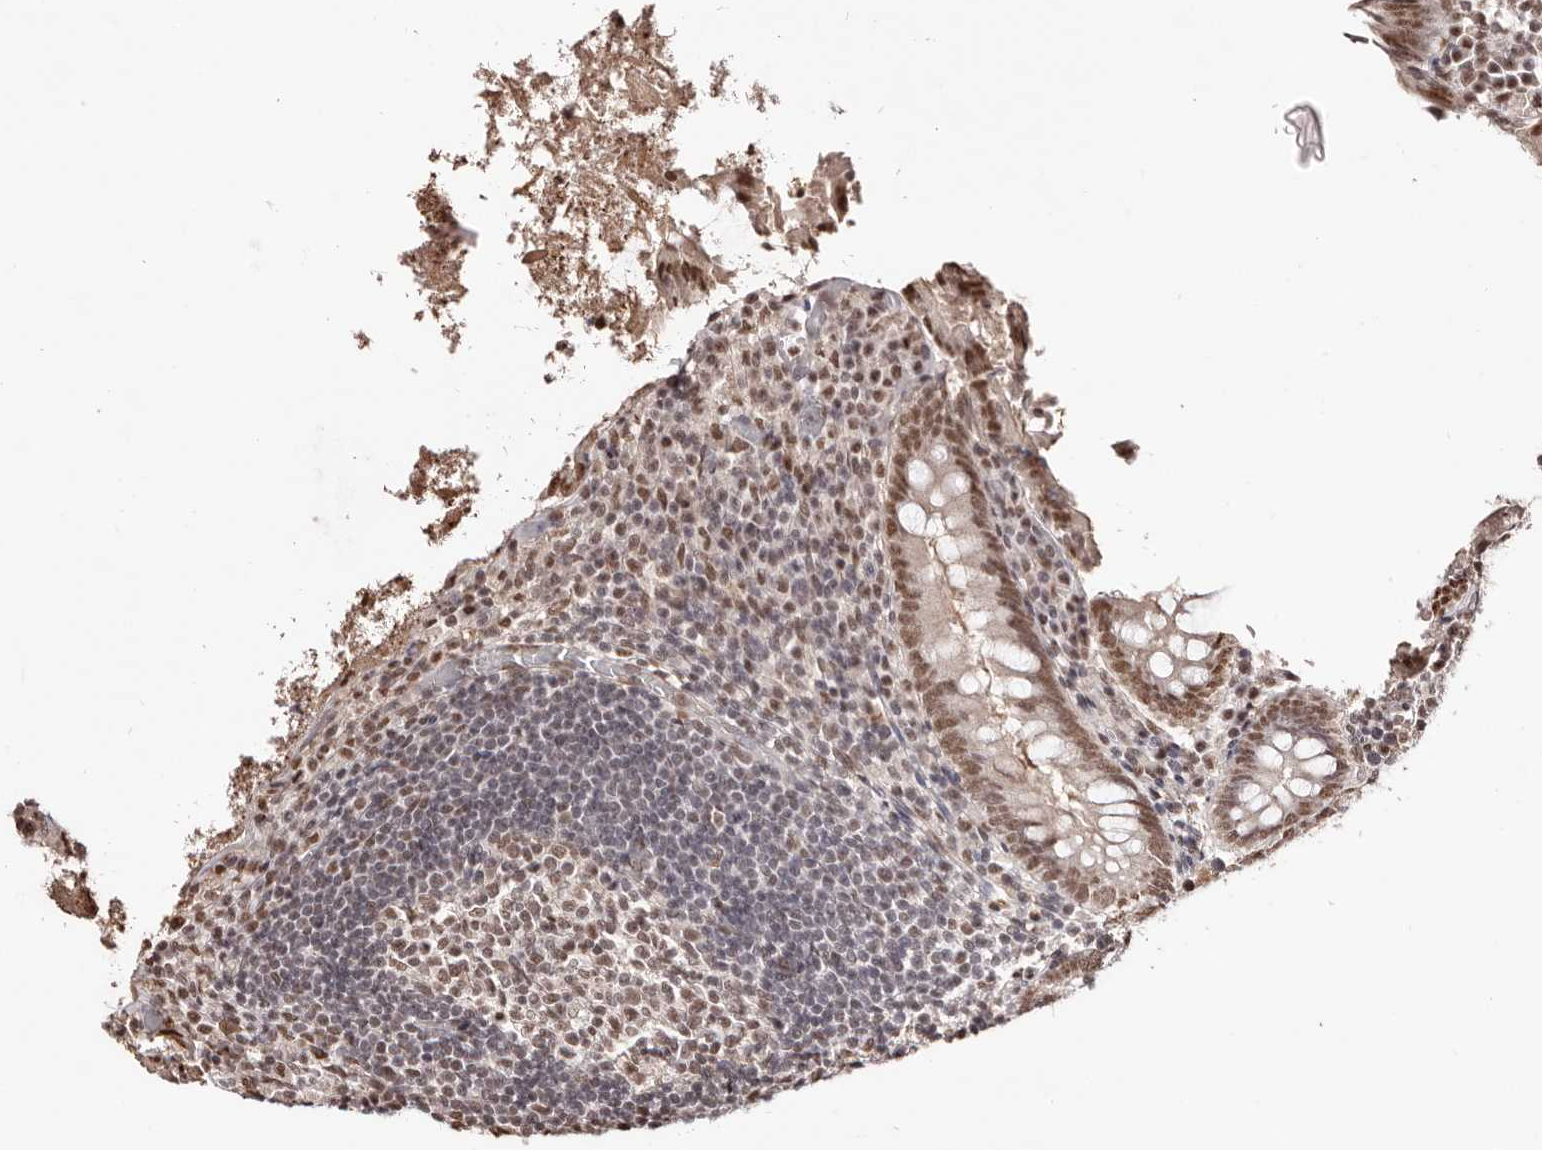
{"staining": {"intensity": "moderate", "quantity": ">75%", "location": "nuclear"}, "tissue": "appendix", "cell_type": "Glandular cells", "image_type": "normal", "snomed": [{"axis": "morphology", "description": "Normal tissue, NOS"}, {"axis": "topography", "description": "Appendix"}], "caption": "DAB (3,3'-diaminobenzidine) immunohistochemical staining of normal human appendix exhibits moderate nuclear protein positivity in about >75% of glandular cells.", "gene": "BICRAL", "patient": {"sex": "female", "age": 17}}